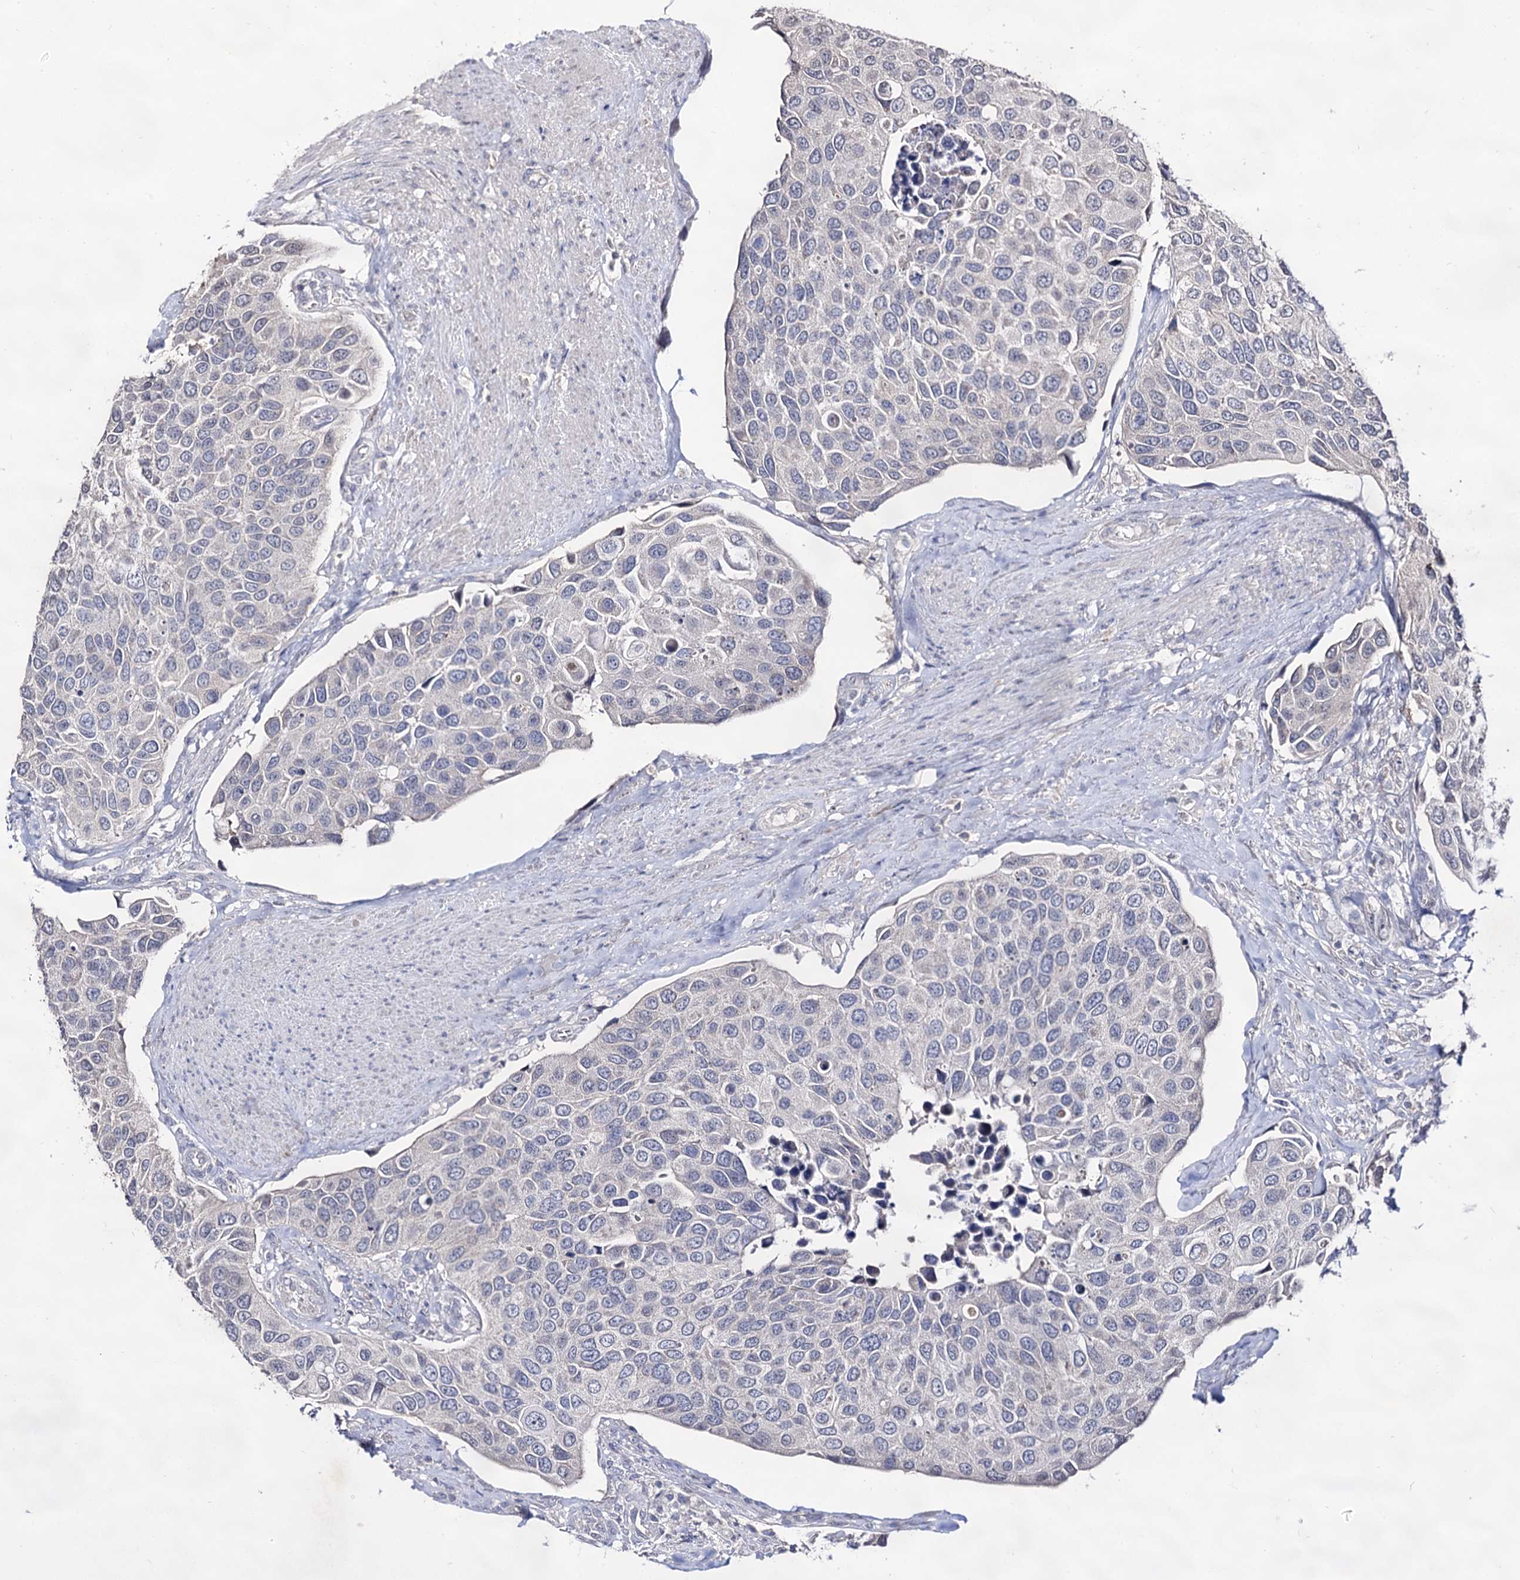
{"staining": {"intensity": "negative", "quantity": "none", "location": "none"}, "tissue": "urothelial cancer", "cell_type": "Tumor cells", "image_type": "cancer", "snomed": [{"axis": "morphology", "description": "Urothelial carcinoma, High grade"}, {"axis": "topography", "description": "Urinary bladder"}], "caption": "A photomicrograph of human urothelial cancer is negative for staining in tumor cells.", "gene": "ARFIP2", "patient": {"sex": "male", "age": 74}}